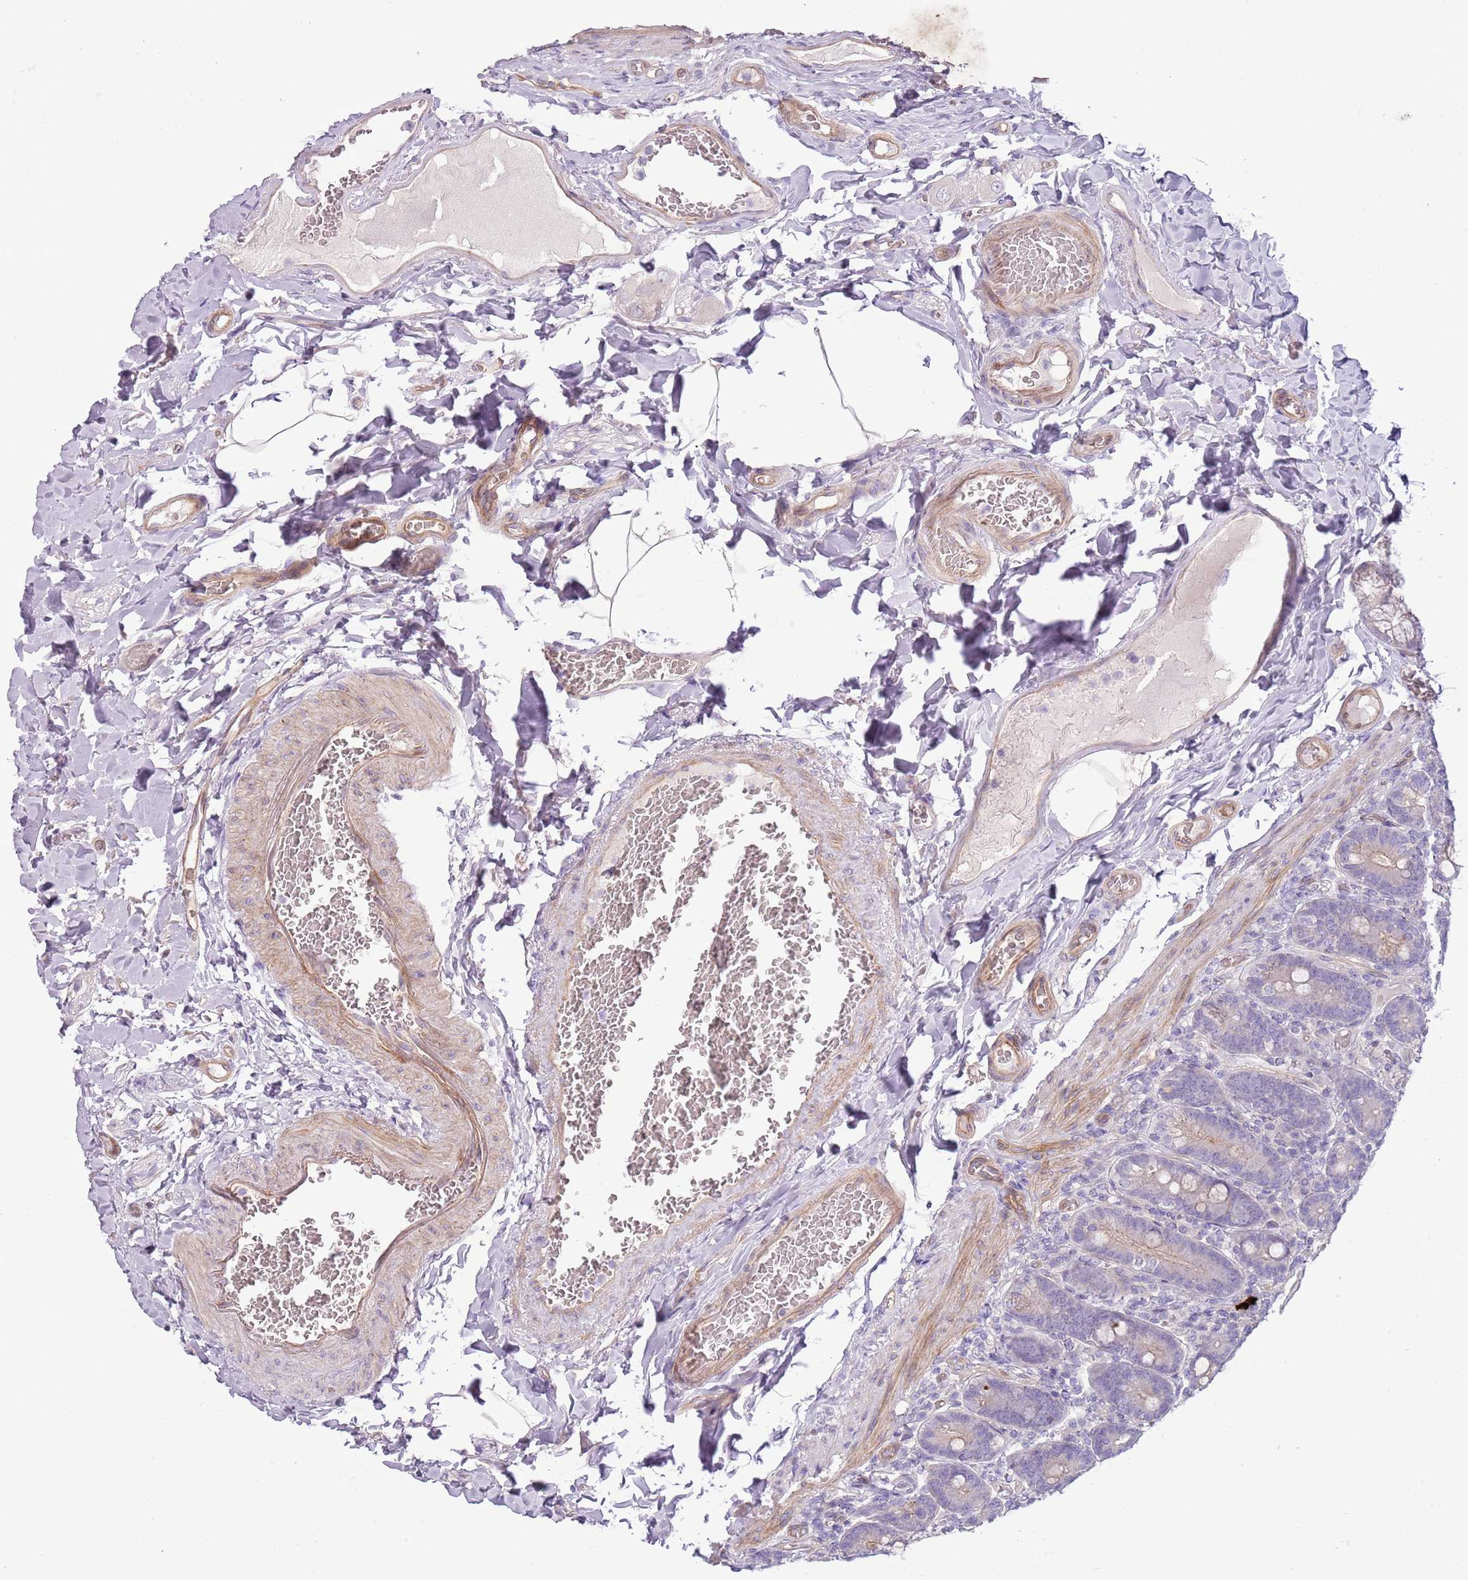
{"staining": {"intensity": "weak", "quantity": "25%-75%", "location": "cytoplasmic/membranous"}, "tissue": "duodenum", "cell_type": "Glandular cells", "image_type": "normal", "snomed": [{"axis": "morphology", "description": "Normal tissue, NOS"}, {"axis": "topography", "description": "Duodenum"}], "caption": "Protein expression by immunohistochemistry (IHC) demonstrates weak cytoplasmic/membranous staining in about 25%-75% of glandular cells in normal duodenum. The staining is performed using DAB brown chromogen to label protein expression. The nuclei are counter-stained blue using hematoxylin.", "gene": "MRO", "patient": {"sex": "female", "age": 62}}